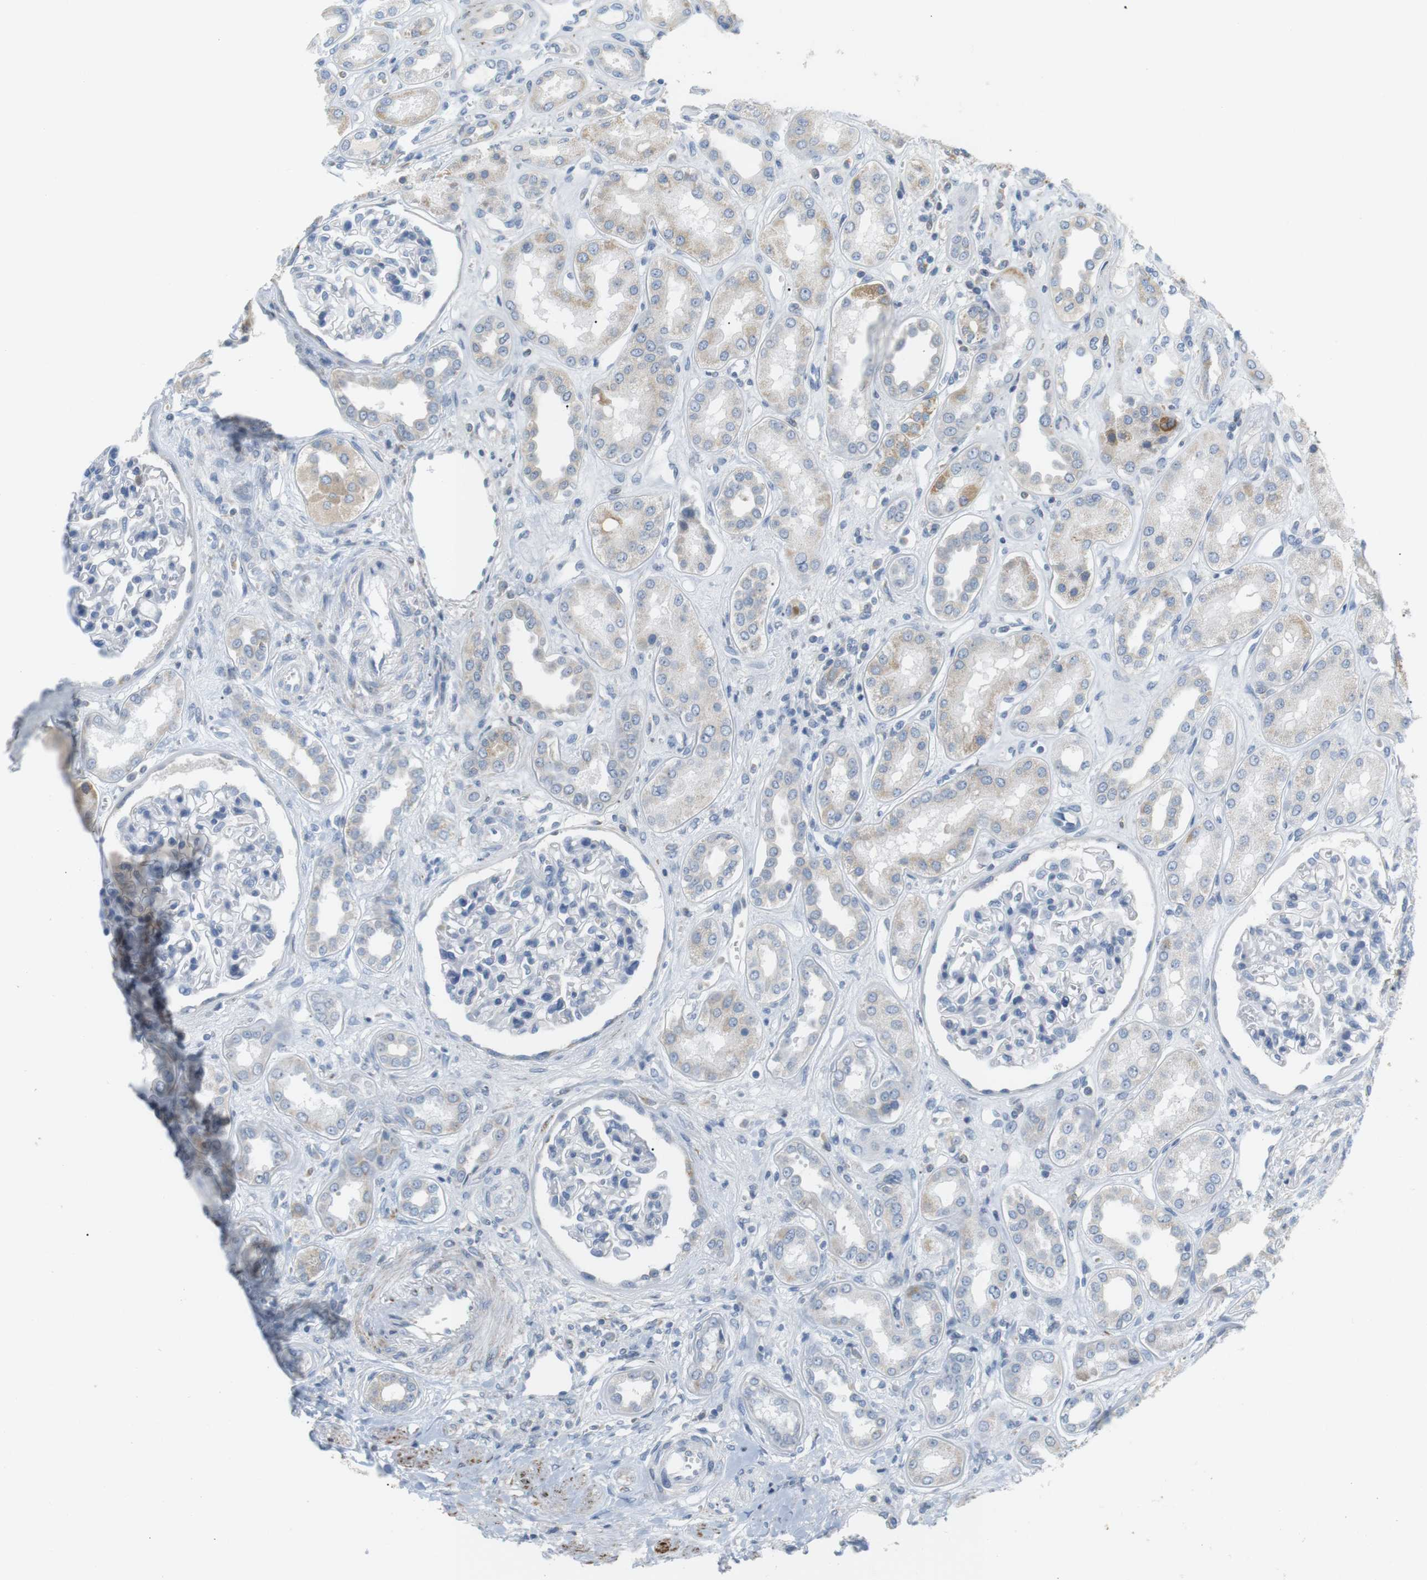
{"staining": {"intensity": "negative", "quantity": "none", "location": "none"}, "tissue": "kidney", "cell_type": "Cells in glomeruli", "image_type": "normal", "snomed": [{"axis": "morphology", "description": "Normal tissue, NOS"}, {"axis": "topography", "description": "Kidney"}], "caption": "IHC of normal human kidney displays no positivity in cells in glomeruli. (DAB immunohistochemistry with hematoxylin counter stain).", "gene": "CD300E", "patient": {"sex": "male", "age": 59}}